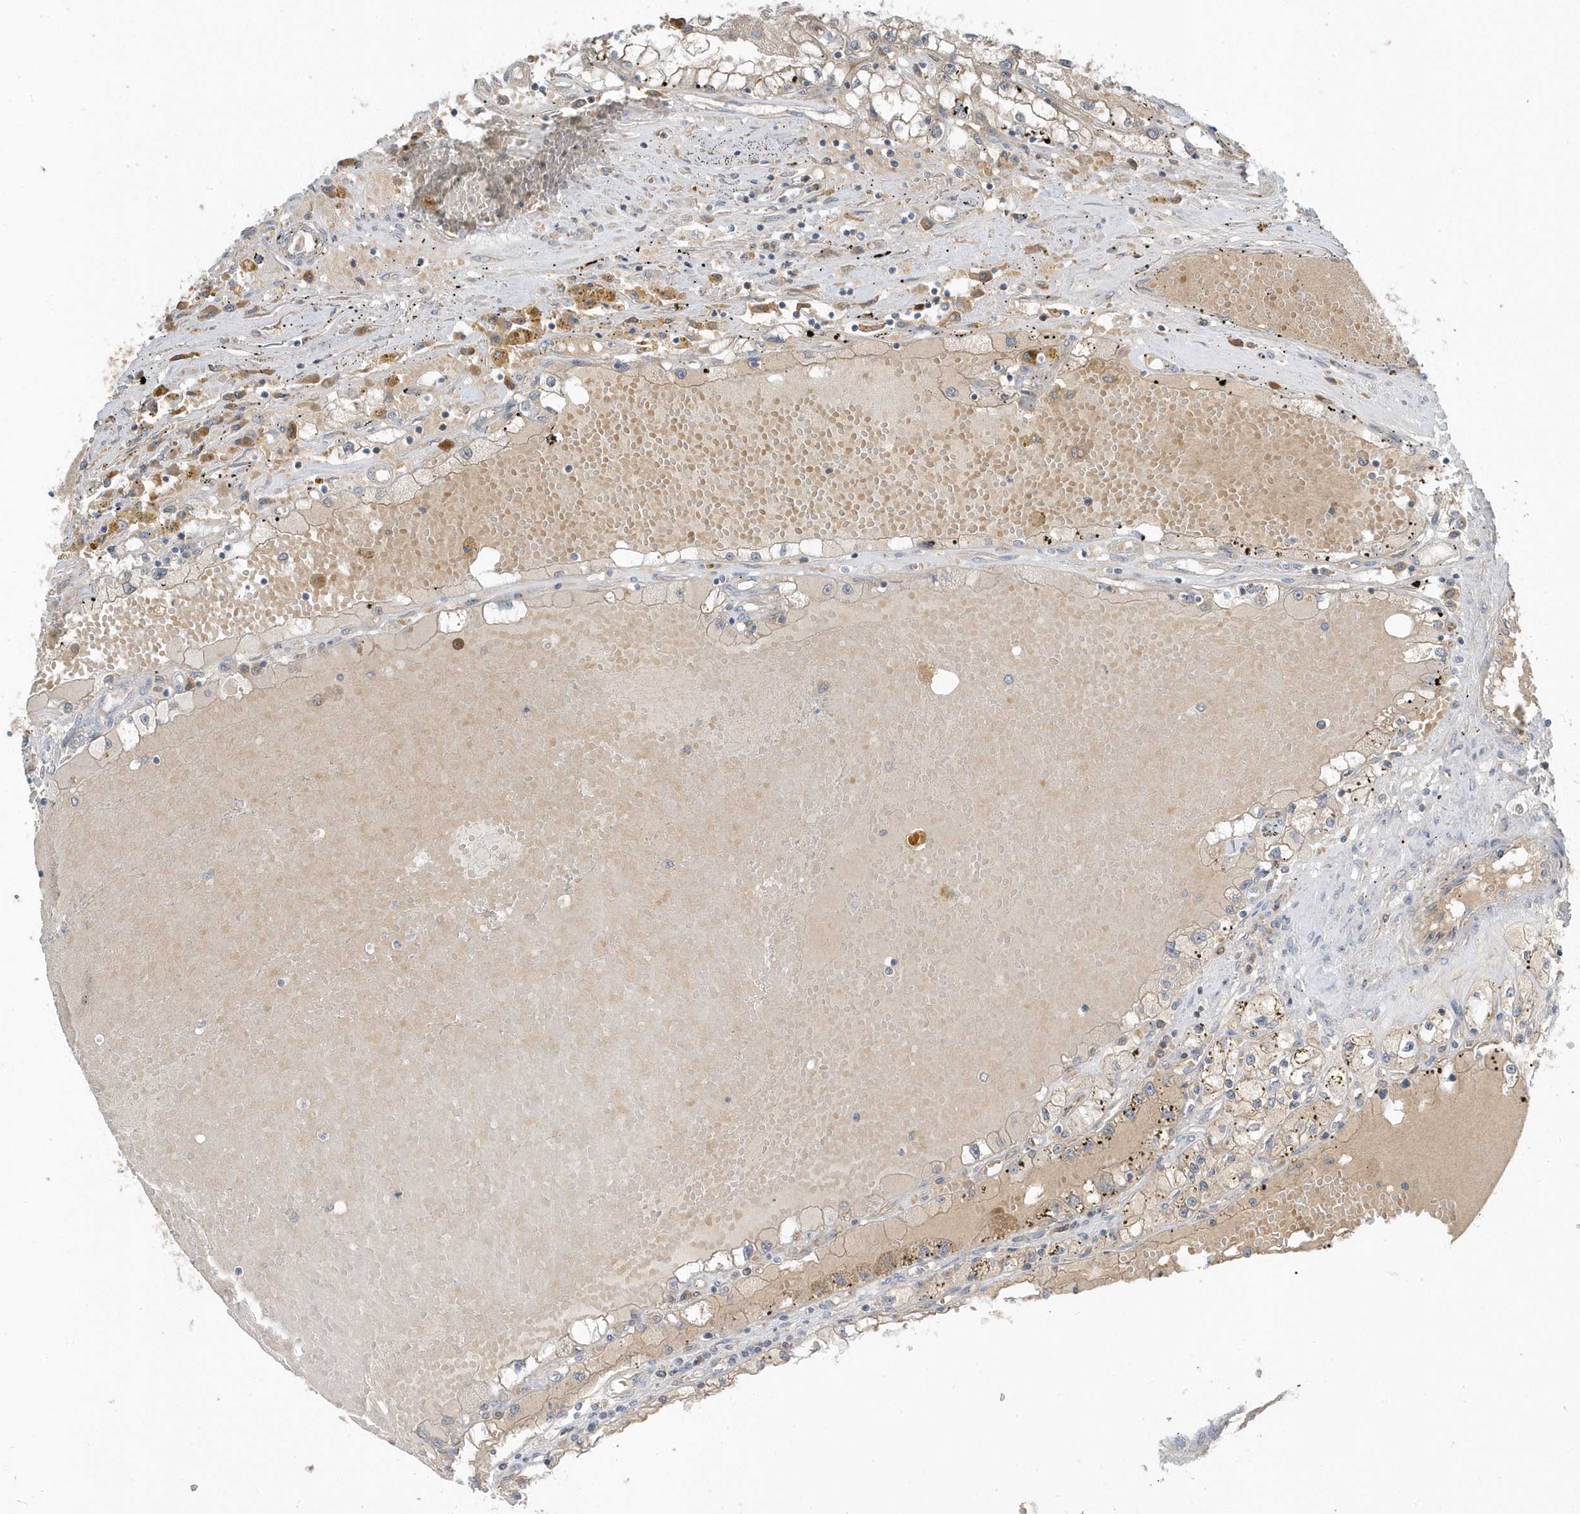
{"staining": {"intensity": "weak", "quantity": "<25%", "location": "cytoplasmic/membranous"}, "tissue": "renal cancer", "cell_type": "Tumor cells", "image_type": "cancer", "snomed": [{"axis": "morphology", "description": "Adenocarcinoma, NOS"}, {"axis": "topography", "description": "Kidney"}], "caption": "DAB (3,3'-diaminobenzidine) immunohistochemical staining of human adenocarcinoma (renal) reveals no significant staining in tumor cells. The staining was performed using DAB (3,3'-diaminobenzidine) to visualize the protein expression in brown, while the nuclei were stained in blue with hematoxylin (Magnification: 20x).", "gene": "USP53", "patient": {"sex": "male", "age": 56}}